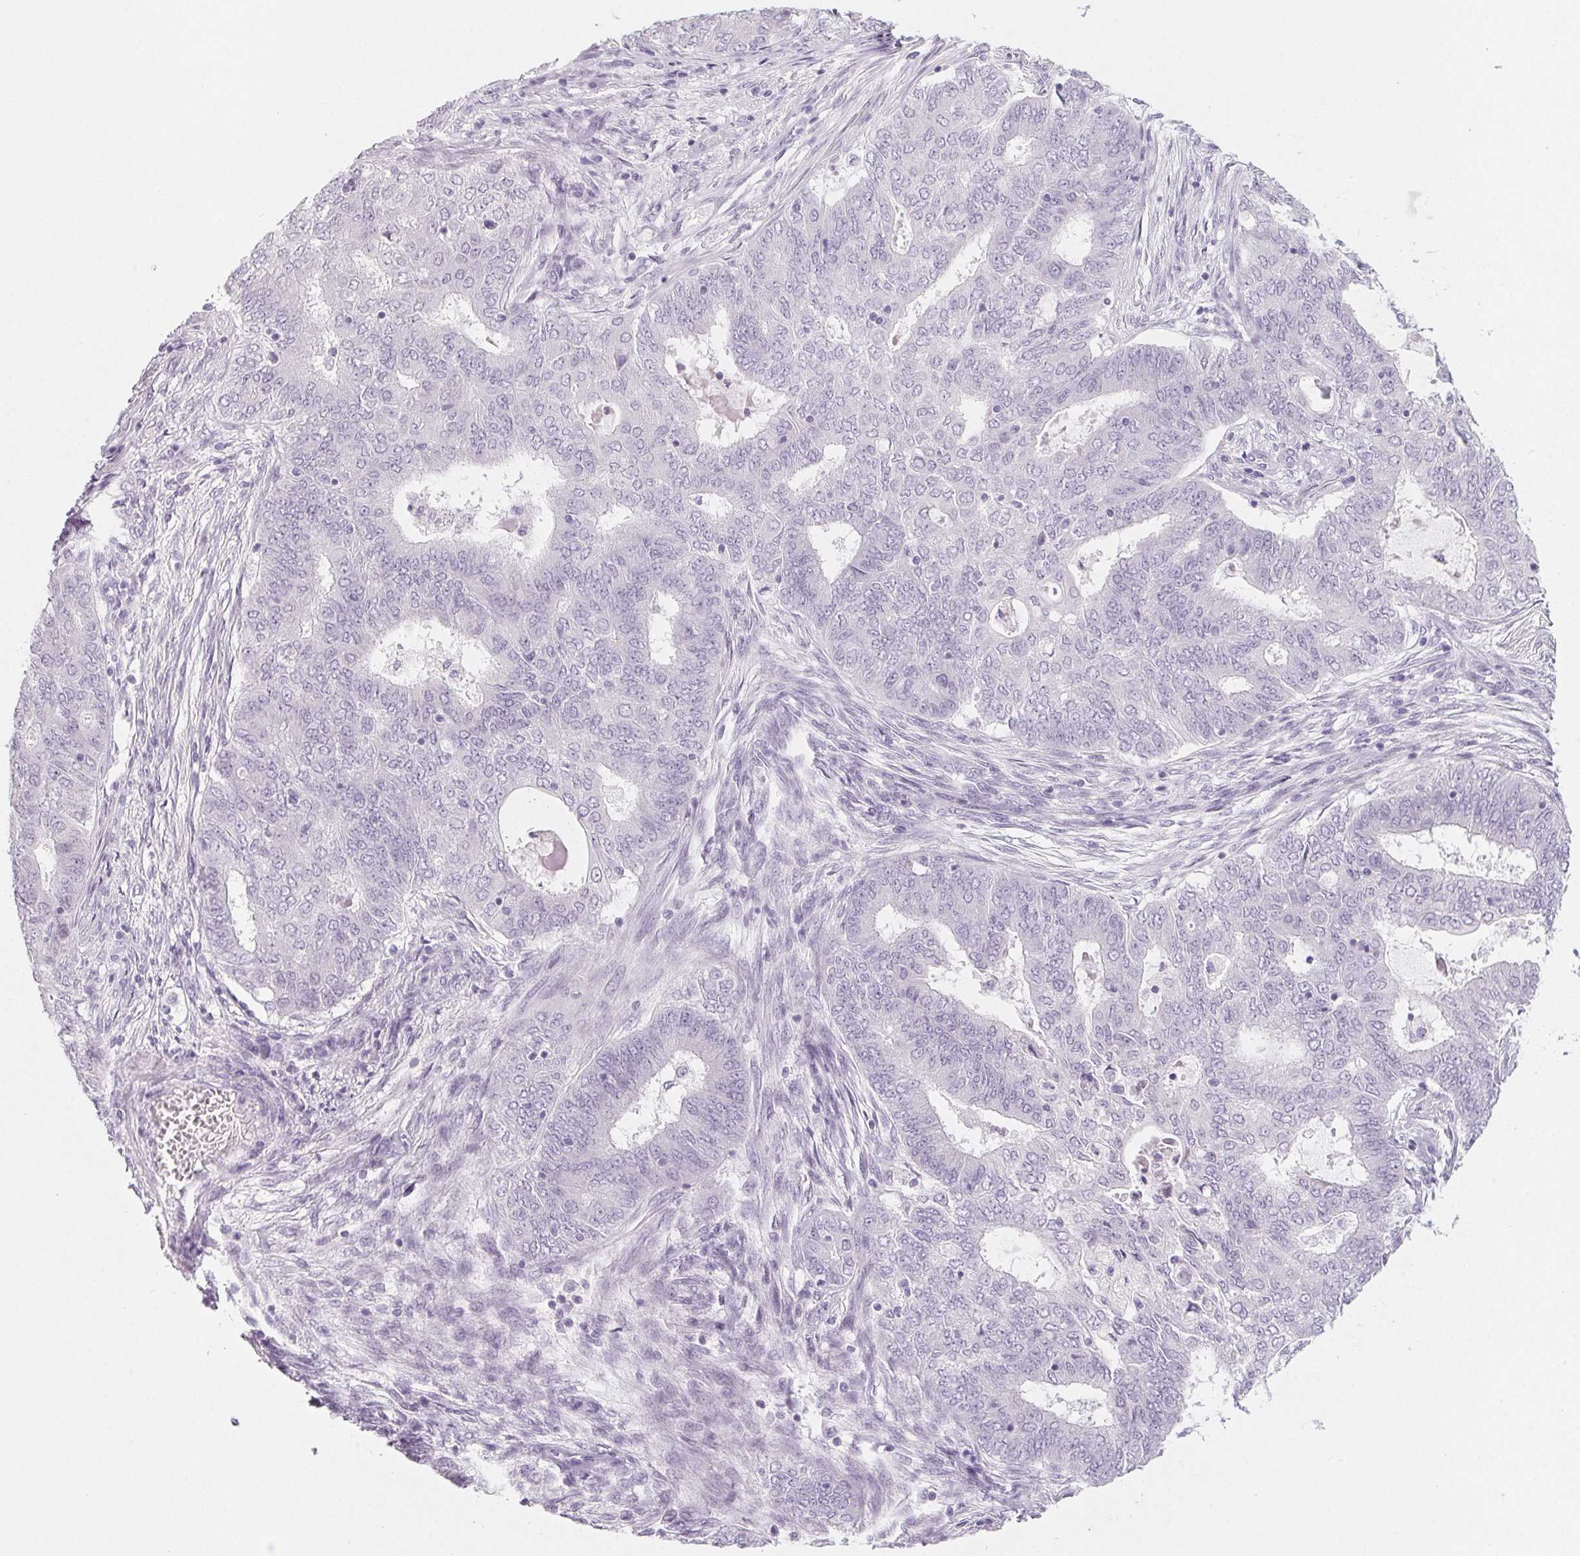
{"staining": {"intensity": "negative", "quantity": "none", "location": "none"}, "tissue": "endometrial cancer", "cell_type": "Tumor cells", "image_type": "cancer", "snomed": [{"axis": "morphology", "description": "Adenocarcinoma, NOS"}, {"axis": "topography", "description": "Endometrium"}], "caption": "Immunohistochemical staining of human endometrial cancer (adenocarcinoma) demonstrates no significant expression in tumor cells.", "gene": "SH3GL2", "patient": {"sex": "female", "age": 62}}